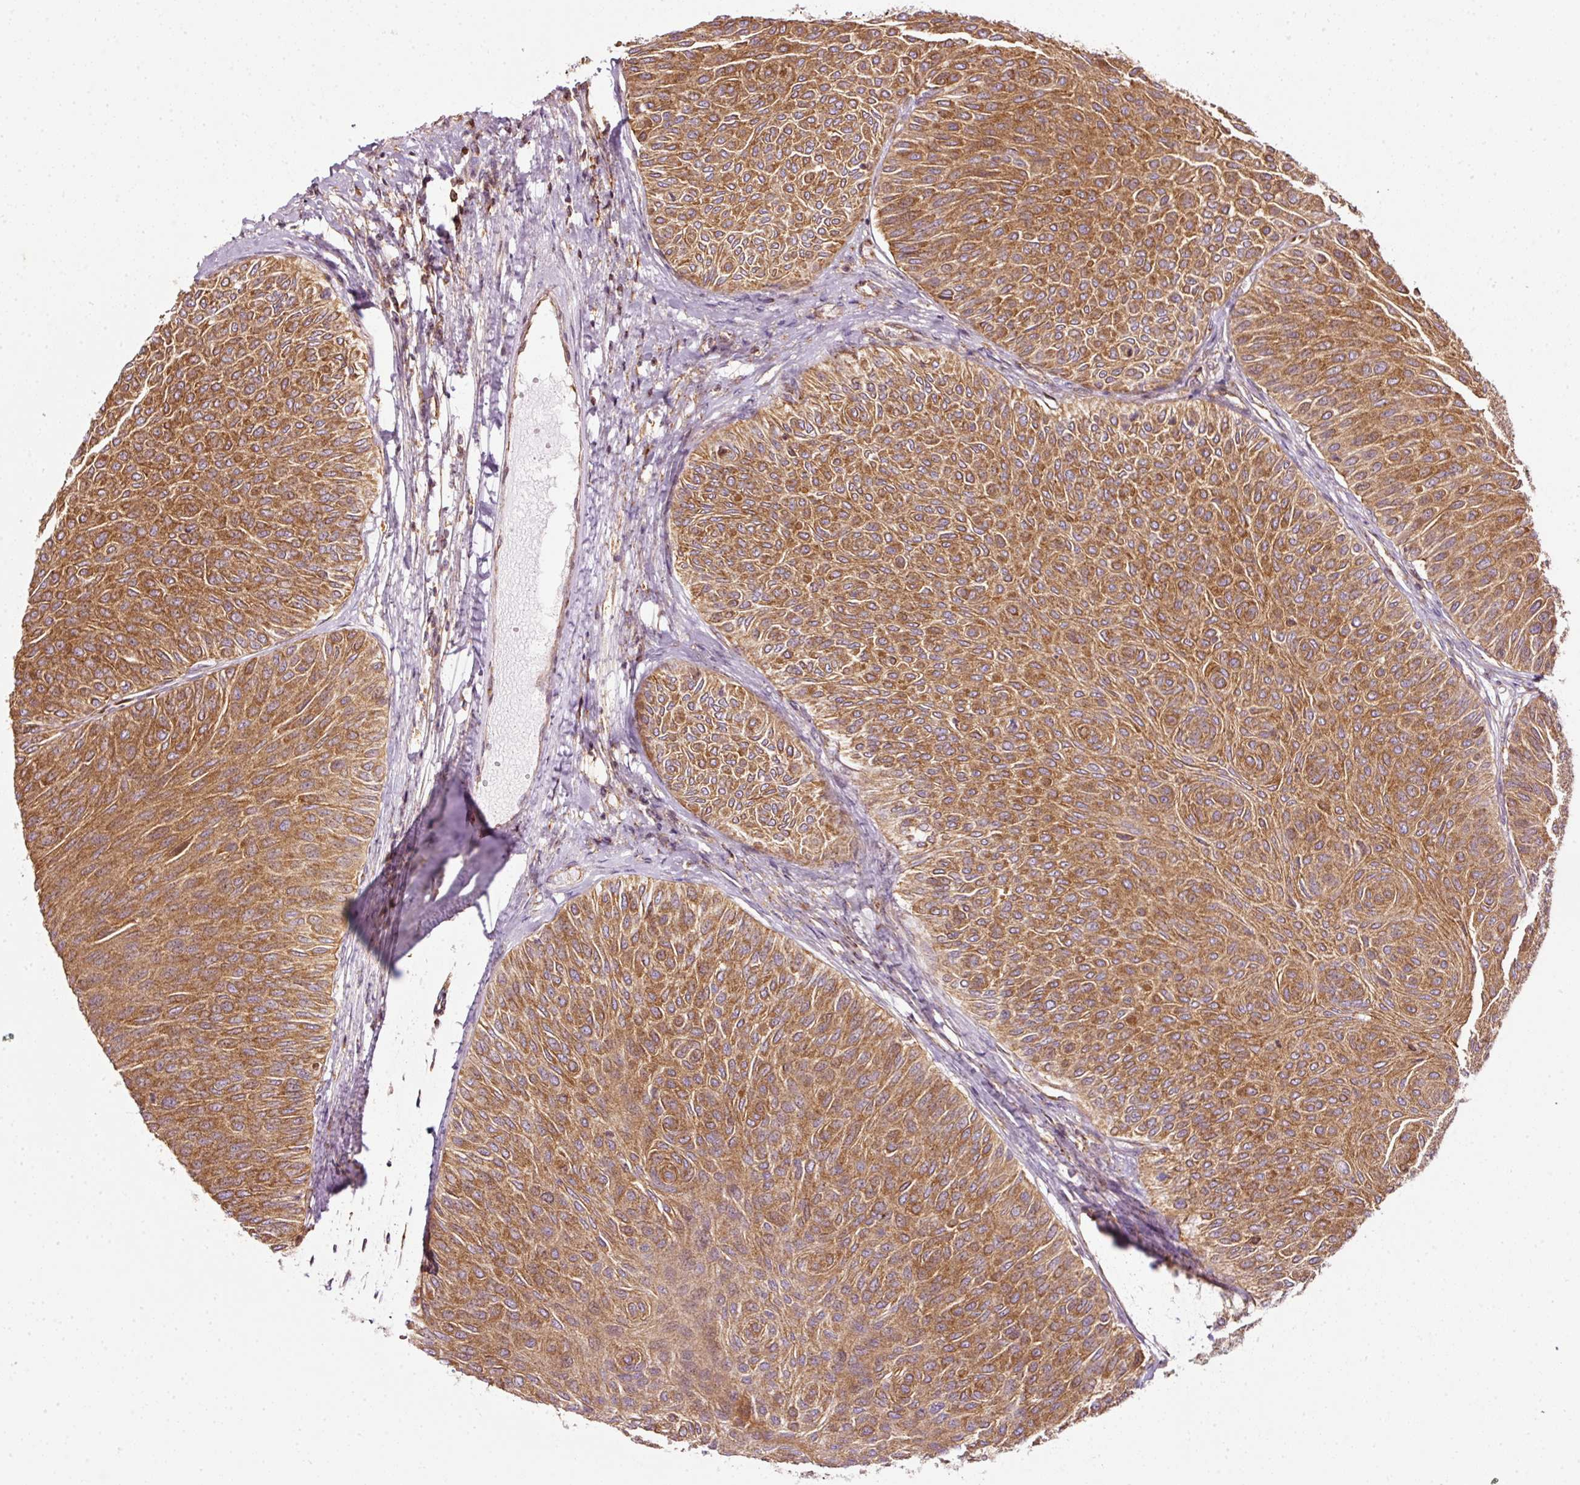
{"staining": {"intensity": "moderate", "quantity": ">75%", "location": "cytoplasmic/membranous"}, "tissue": "urothelial cancer", "cell_type": "Tumor cells", "image_type": "cancer", "snomed": [{"axis": "morphology", "description": "Urothelial carcinoma, Low grade"}, {"axis": "topography", "description": "Urinary bladder"}], "caption": "Protein staining of urothelial cancer tissue reveals moderate cytoplasmic/membranous staining in about >75% of tumor cells.", "gene": "SCNM1", "patient": {"sex": "male", "age": 78}}